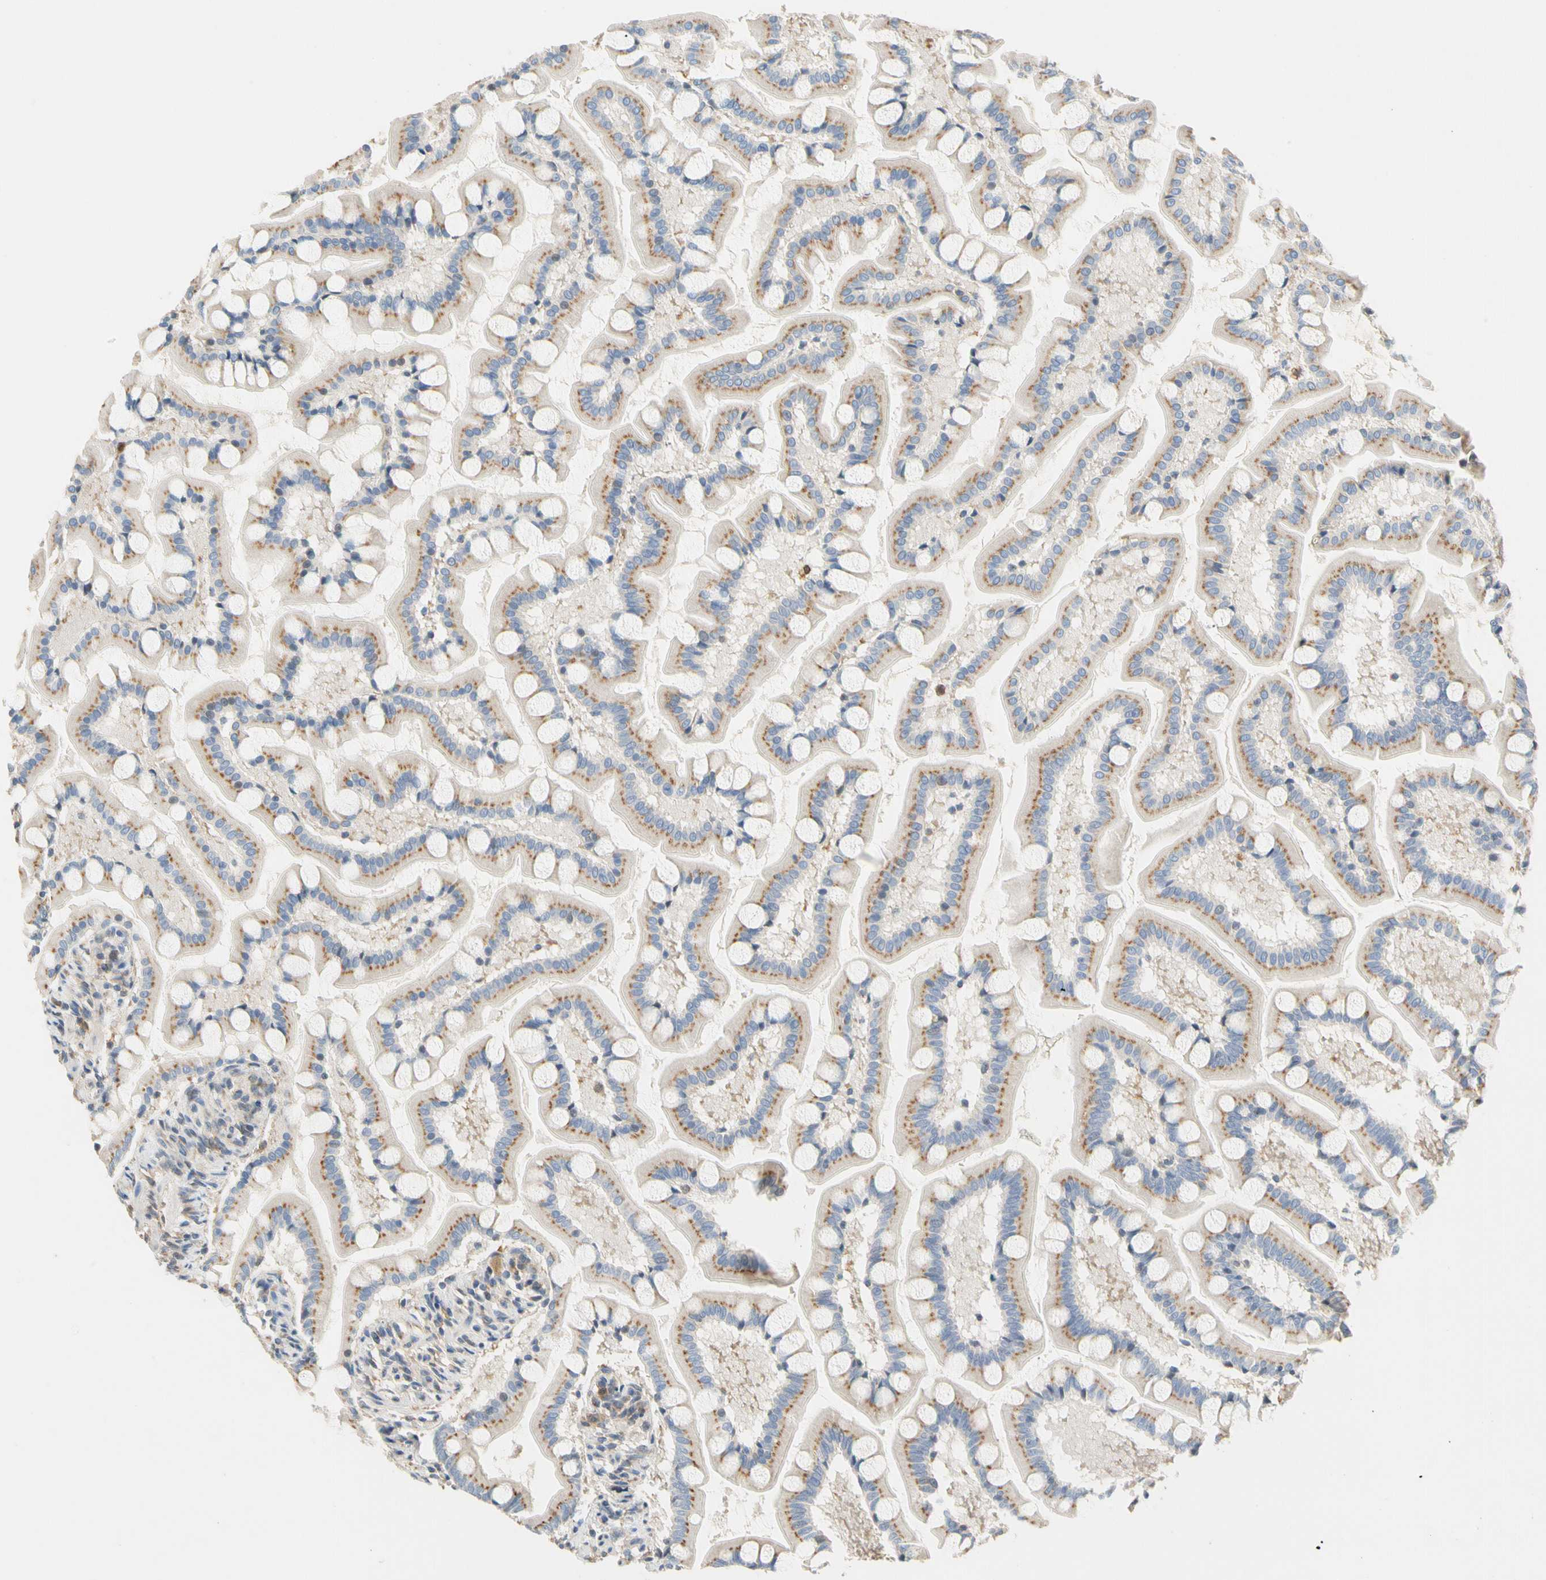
{"staining": {"intensity": "moderate", "quantity": ">75%", "location": "cytoplasmic/membranous"}, "tissue": "small intestine", "cell_type": "Glandular cells", "image_type": "normal", "snomed": [{"axis": "morphology", "description": "Normal tissue, NOS"}, {"axis": "topography", "description": "Small intestine"}], "caption": "A micrograph showing moderate cytoplasmic/membranous staining in about >75% of glandular cells in normal small intestine, as visualized by brown immunohistochemical staining.", "gene": "GPSM2", "patient": {"sex": "male", "age": 41}}